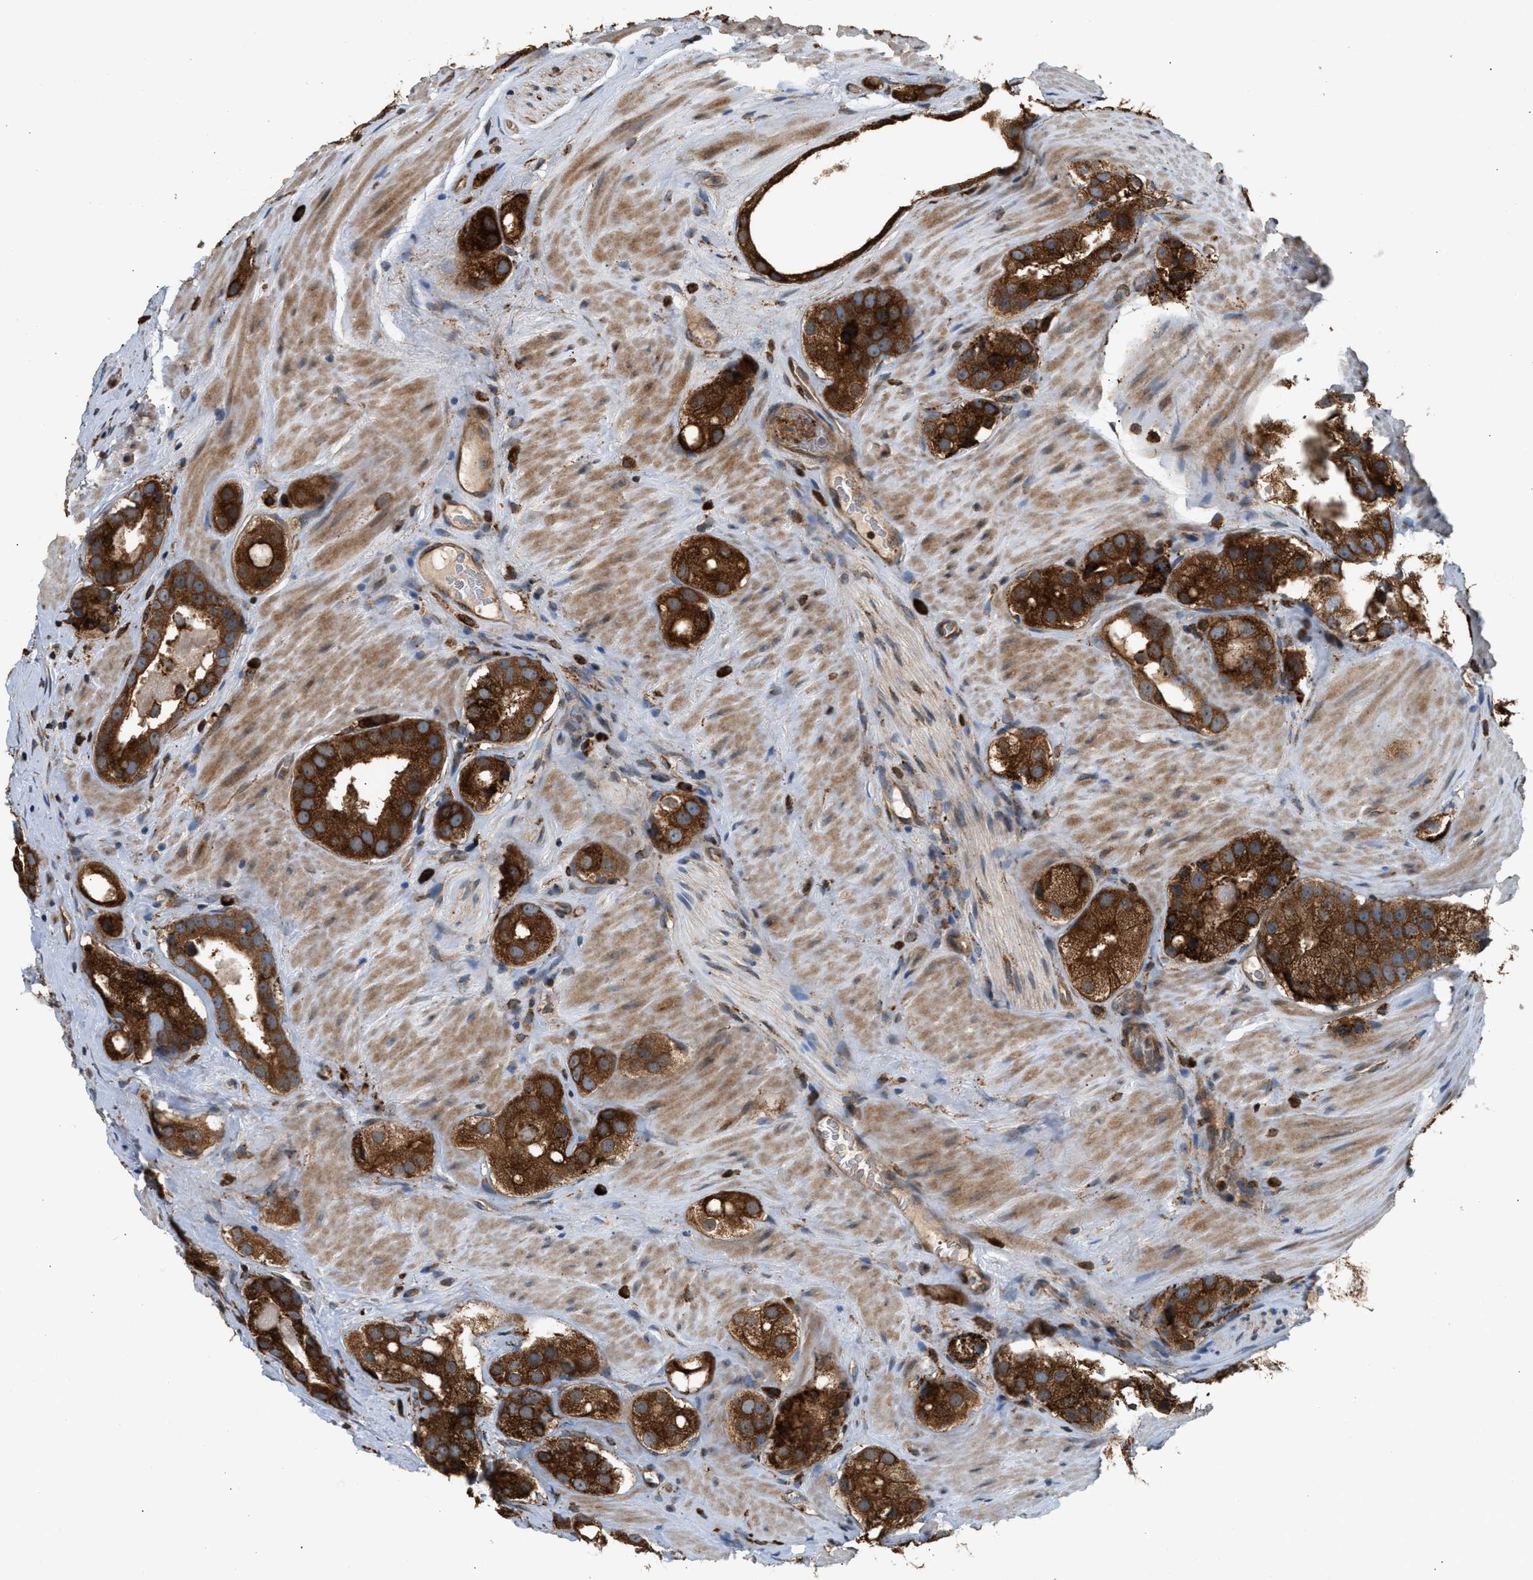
{"staining": {"intensity": "strong", "quantity": ">75%", "location": "cytoplasmic/membranous"}, "tissue": "prostate cancer", "cell_type": "Tumor cells", "image_type": "cancer", "snomed": [{"axis": "morphology", "description": "Adenocarcinoma, High grade"}, {"axis": "topography", "description": "Prostate"}], "caption": "An image of human prostate cancer stained for a protein demonstrates strong cytoplasmic/membranous brown staining in tumor cells.", "gene": "BAIAP2L1", "patient": {"sex": "male", "age": 63}}